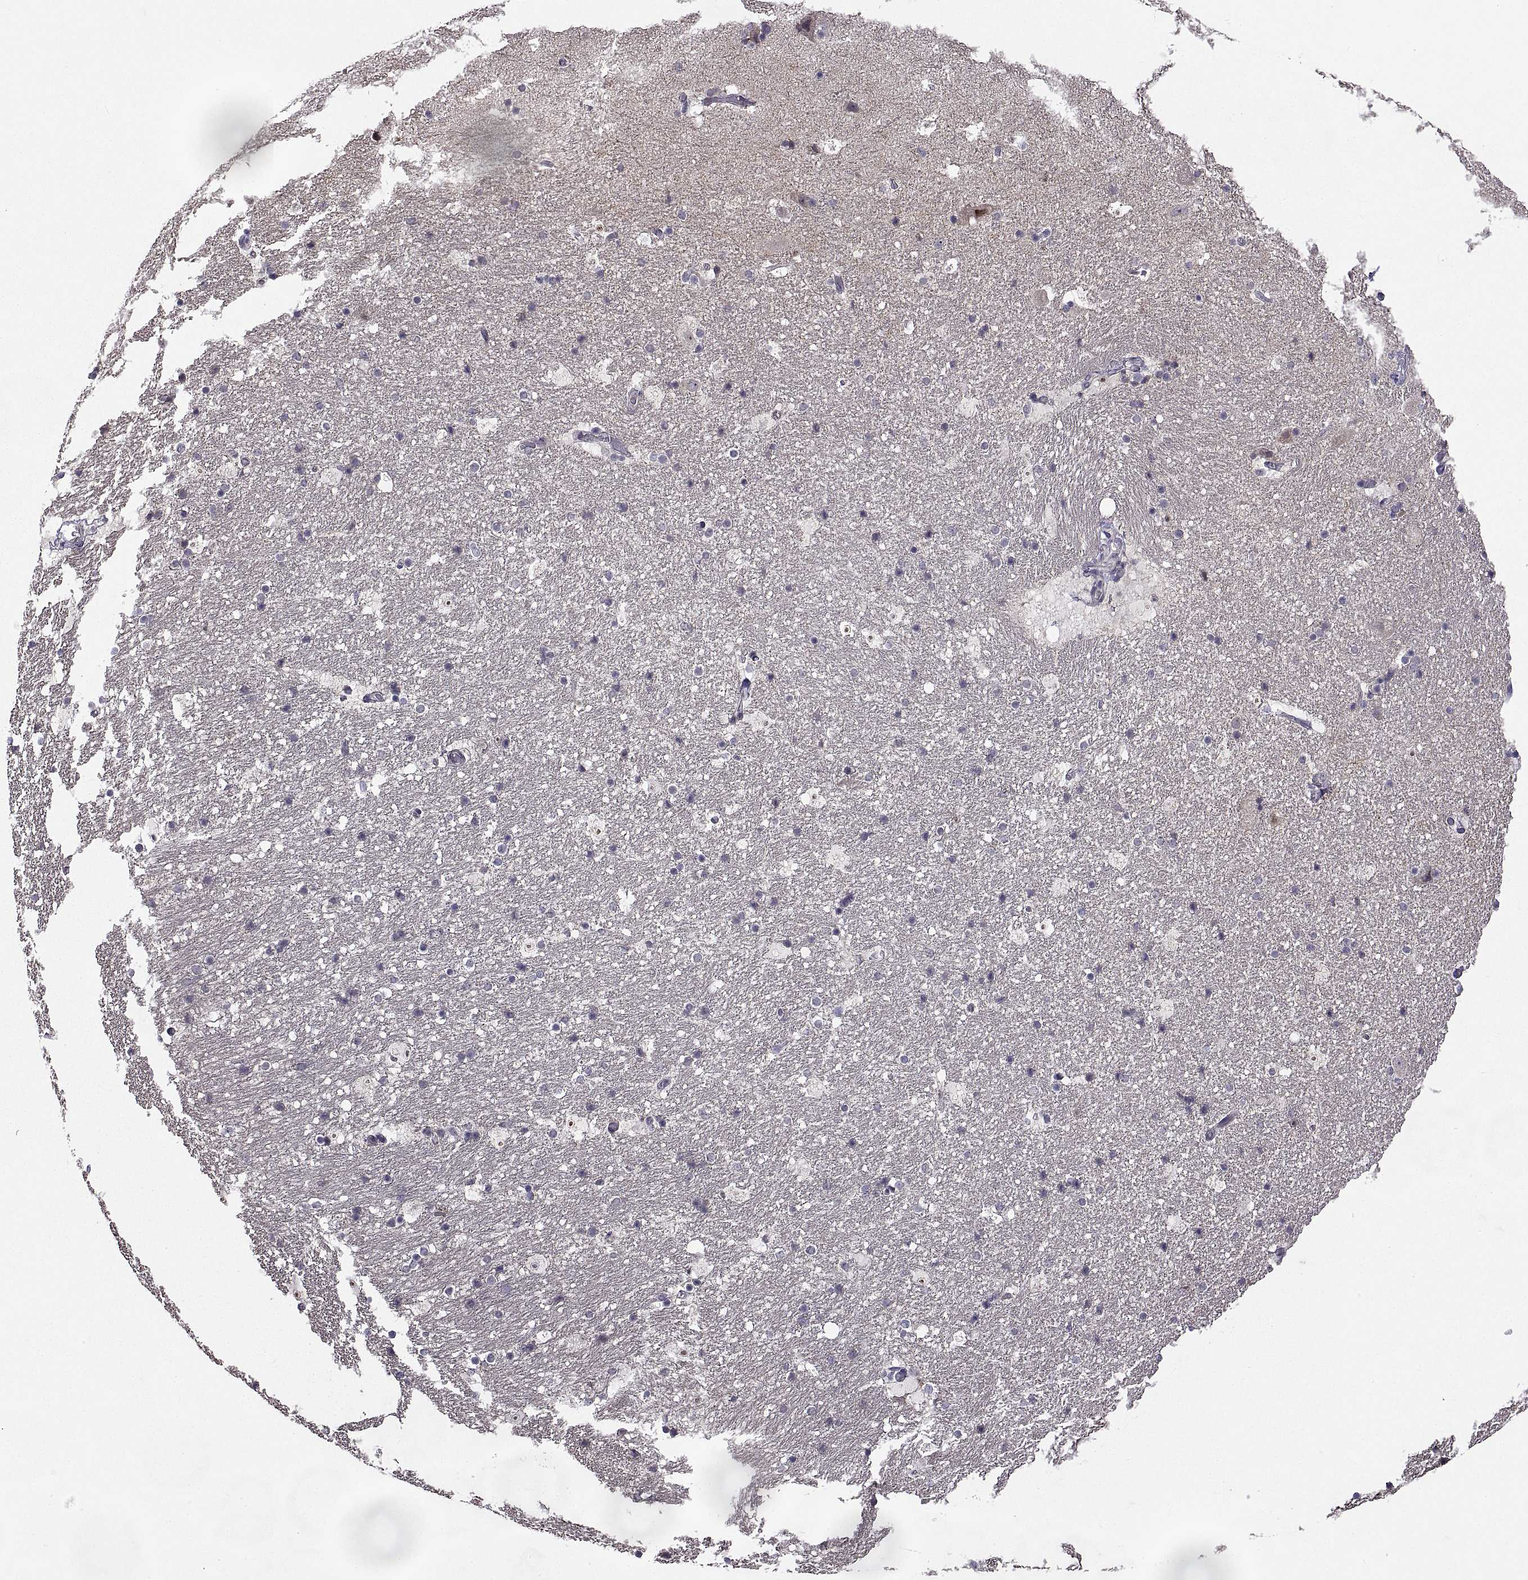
{"staining": {"intensity": "negative", "quantity": "none", "location": "none"}, "tissue": "hippocampus", "cell_type": "Glial cells", "image_type": "normal", "snomed": [{"axis": "morphology", "description": "Normal tissue, NOS"}, {"axis": "topography", "description": "Hippocampus"}], "caption": "Immunohistochemistry (IHC) histopathology image of benign hippocampus: hippocampus stained with DAB (3,3'-diaminobenzidine) demonstrates no significant protein expression in glial cells.", "gene": "NPTX2", "patient": {"sex": "male", "age": 51}}